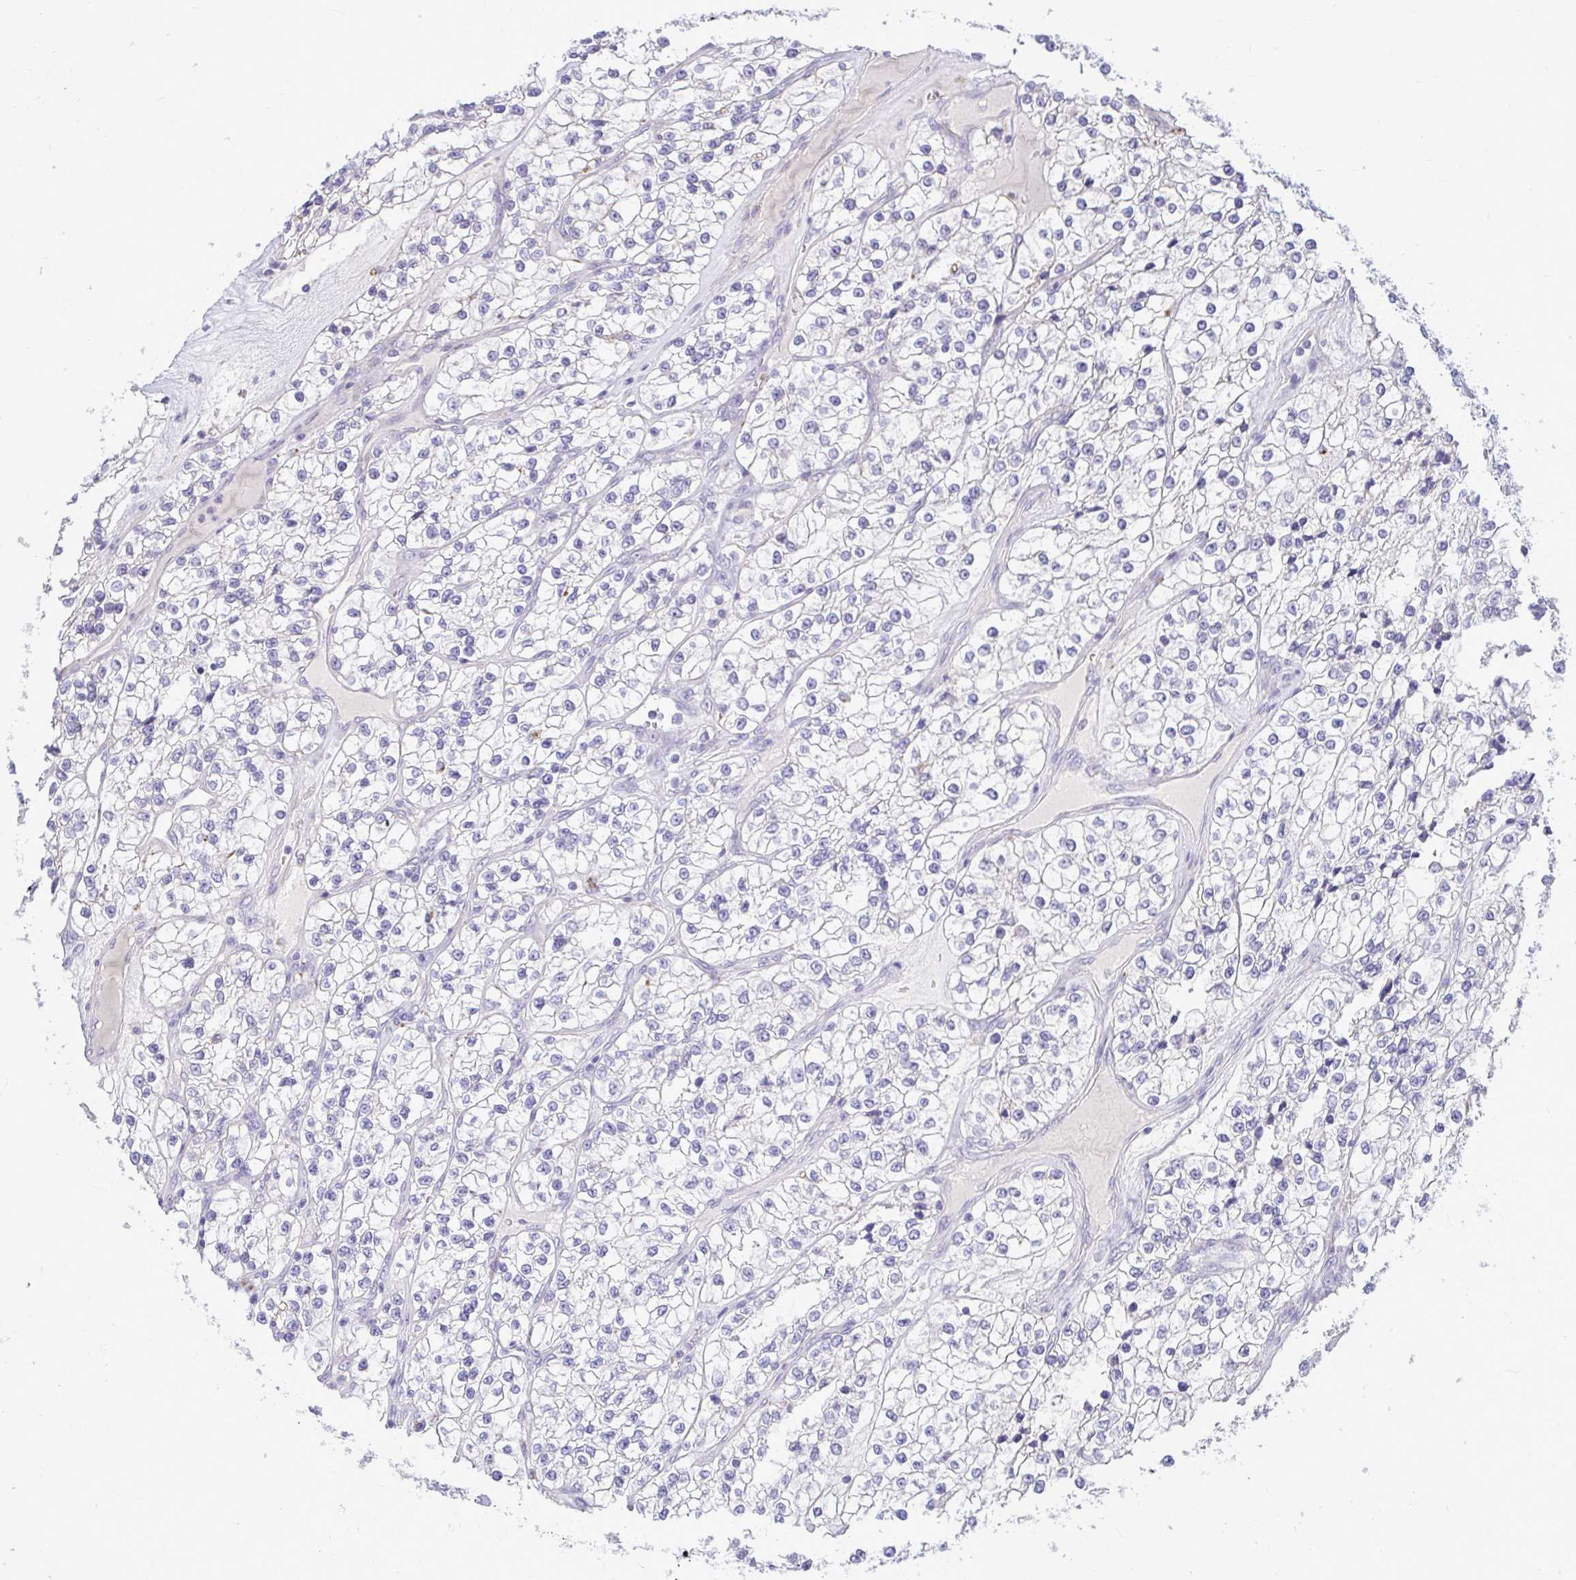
{"staining": {"intensity": "negative", "quantity": "none", "location": "none"}, "tissue": "renal cancer", "cell_type": "Tumor cells", "image_type": "cancer", "snomed": [{"axis": "morphology", "description": "Adenocarcinoma, NOS"}, {"axis": "topography", "description": "Kidney"}], "caption": "An image of human renal cancer is negative for staining in tumor cells.", "gene": "PKN3", "patient": {"sex": "female", "age": 57}}